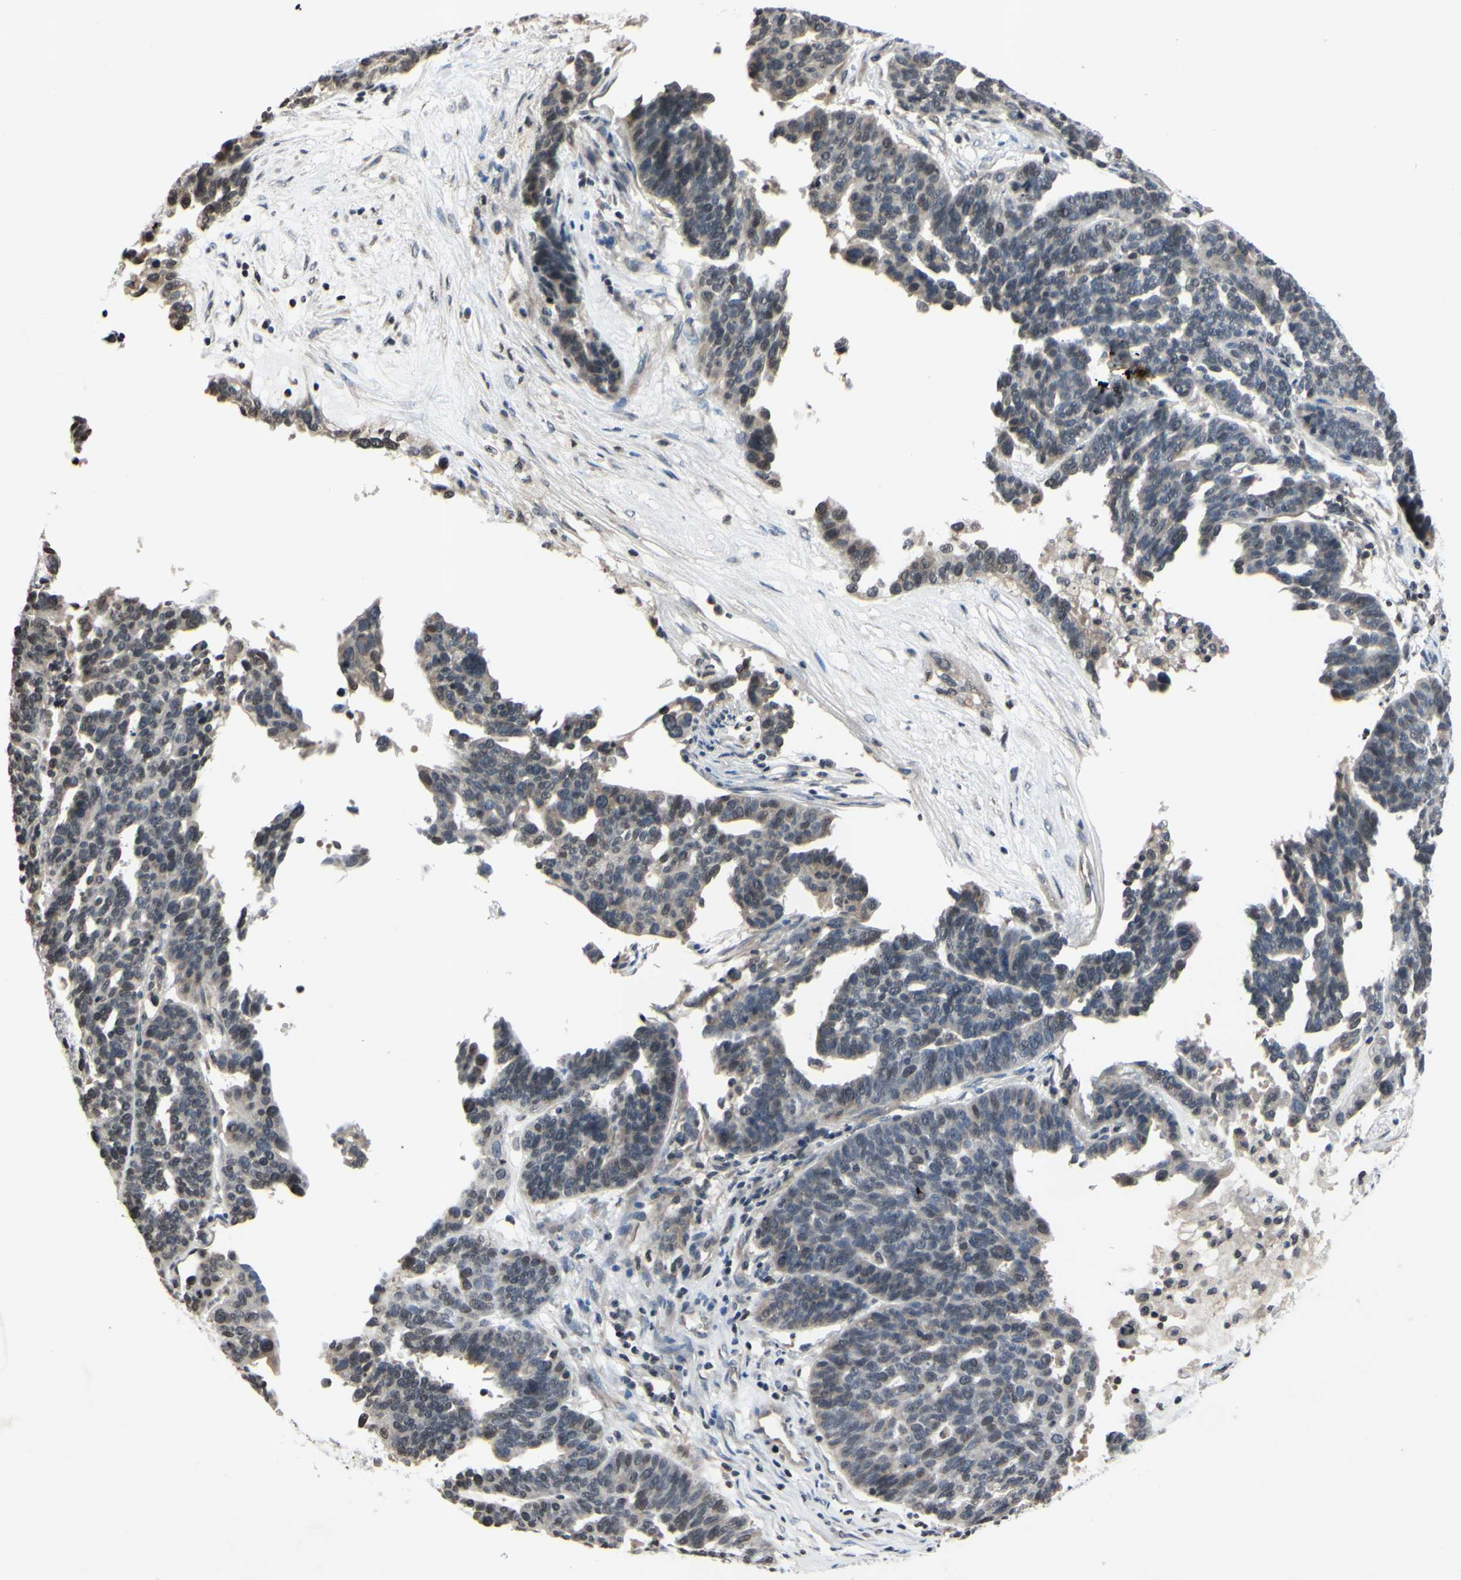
{"staining": {"intensity": "moderate", "quantity": "<25%", "location": "nuclear"}, "tissue": "ovarian cancer", "cell_type": "Tumor cells", "image_type": "cancer", "snomed": [{"axis": "morphology", "description": "Cystadenocarcinoma, serous, NOS"}, {"axis": "topography", "description": "Ovary"}], "caption": "The immunohistochemical stain labels moderate nuclear positivity in tumor cells of serous cystadenocarcinoma (ovarian) tissue. The staining was performed using DAB, with brown indicating positive protein expression. Nuclei are stained blue with hematoxylin.", "gene": "ARG1", "patient": {"sex": "female", "age": 59}}